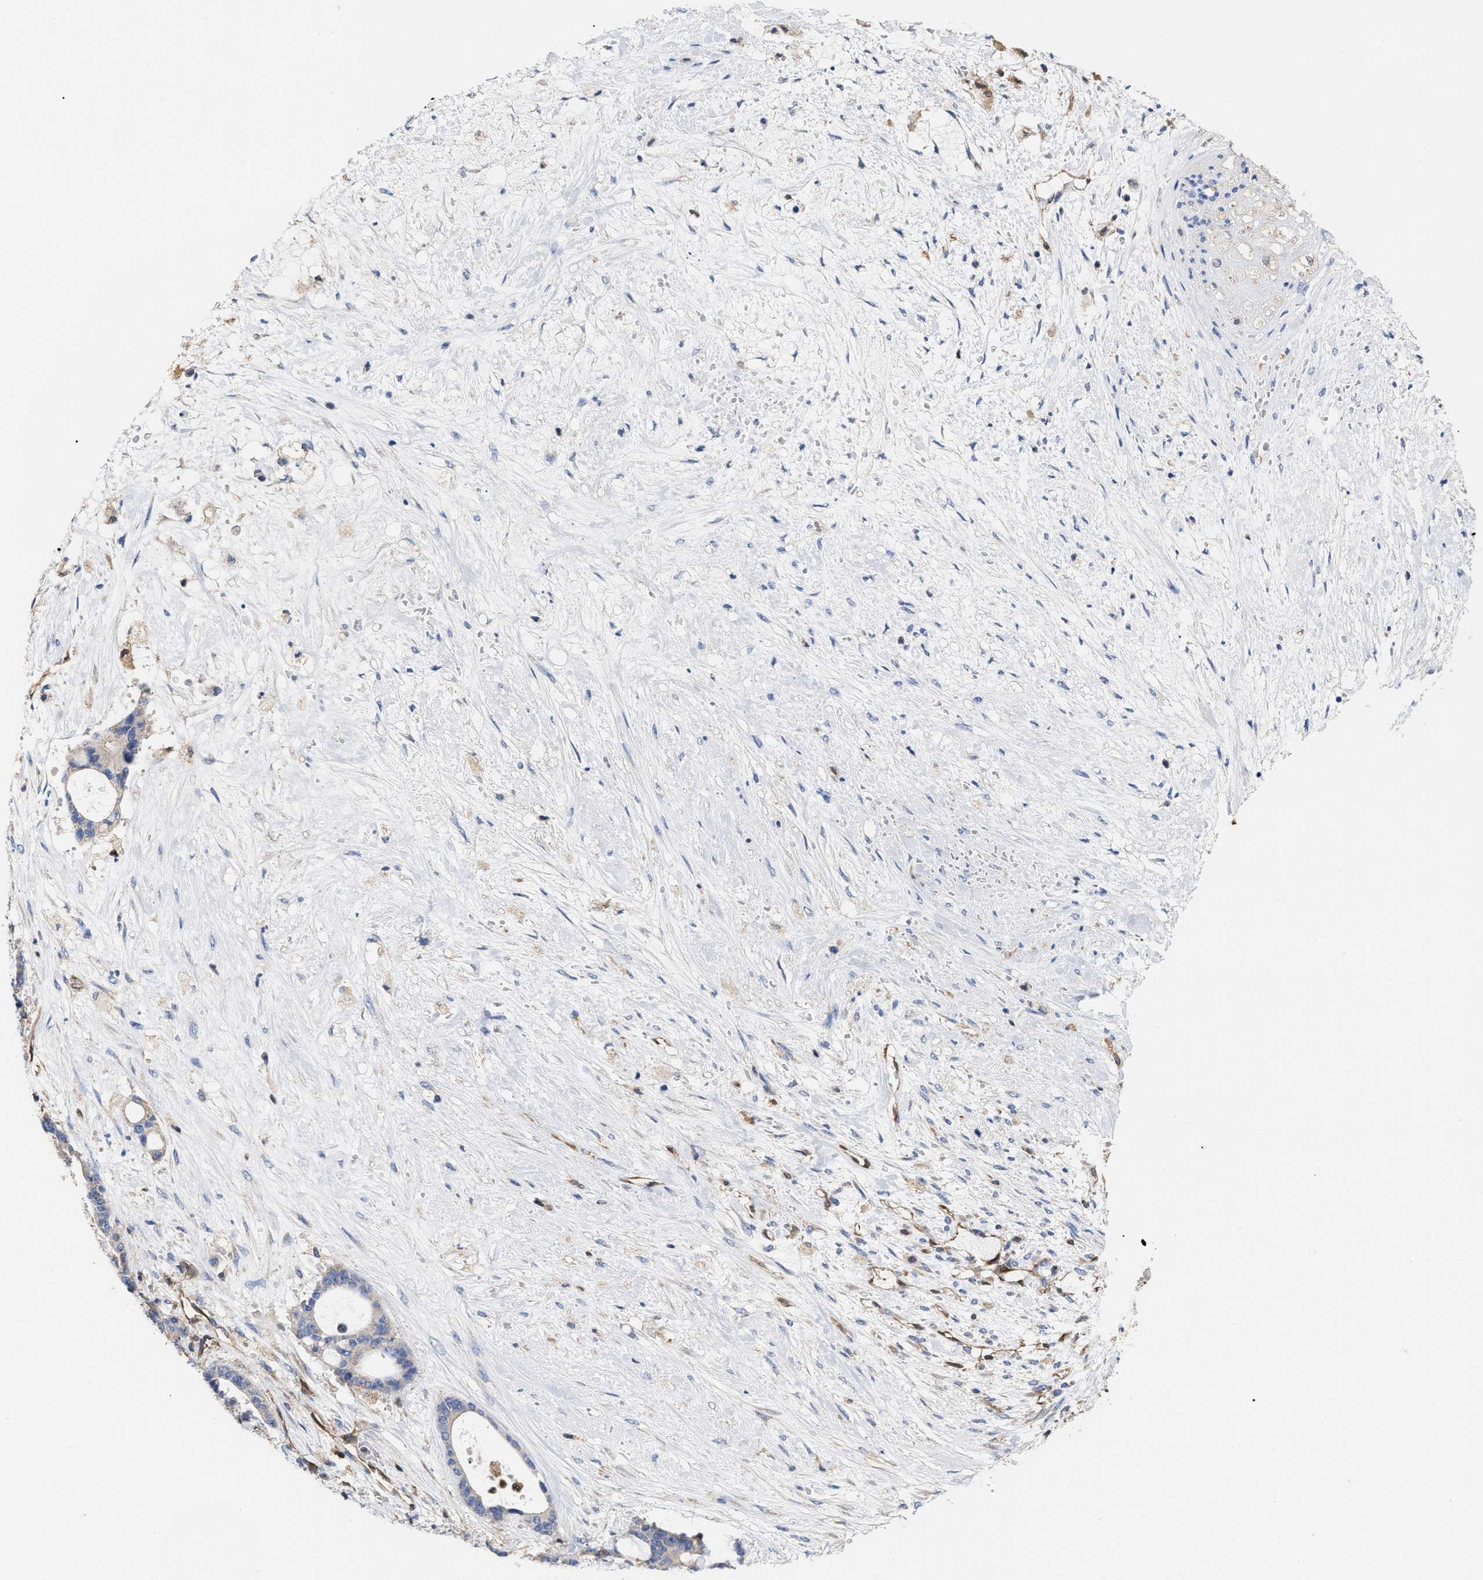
{"staining": {"intensity": "negative", "quantity": "none", "location": "none"}, "tissue": "liver cancer", "cell_type": "Tumor cells", "image_type": "cancer", "snomed": [{"axis": "morphology", "description": "Normal tissue, NOS"}, {"axis": "morphology", "description": "Cholangiocarcinoma"}, {"axis": "topography", "description": "Liver"}, {"axis": "topography", "description": "Peripheral nerve tissue"}], "caption": "A high-resolution photomicrograph shows IHC staining of liver cholangiocarcinoma, which reveals no significant expression in tumor cells.", "gene": "GIMAP4", "patient": {"sex": "female", "age": 73}}